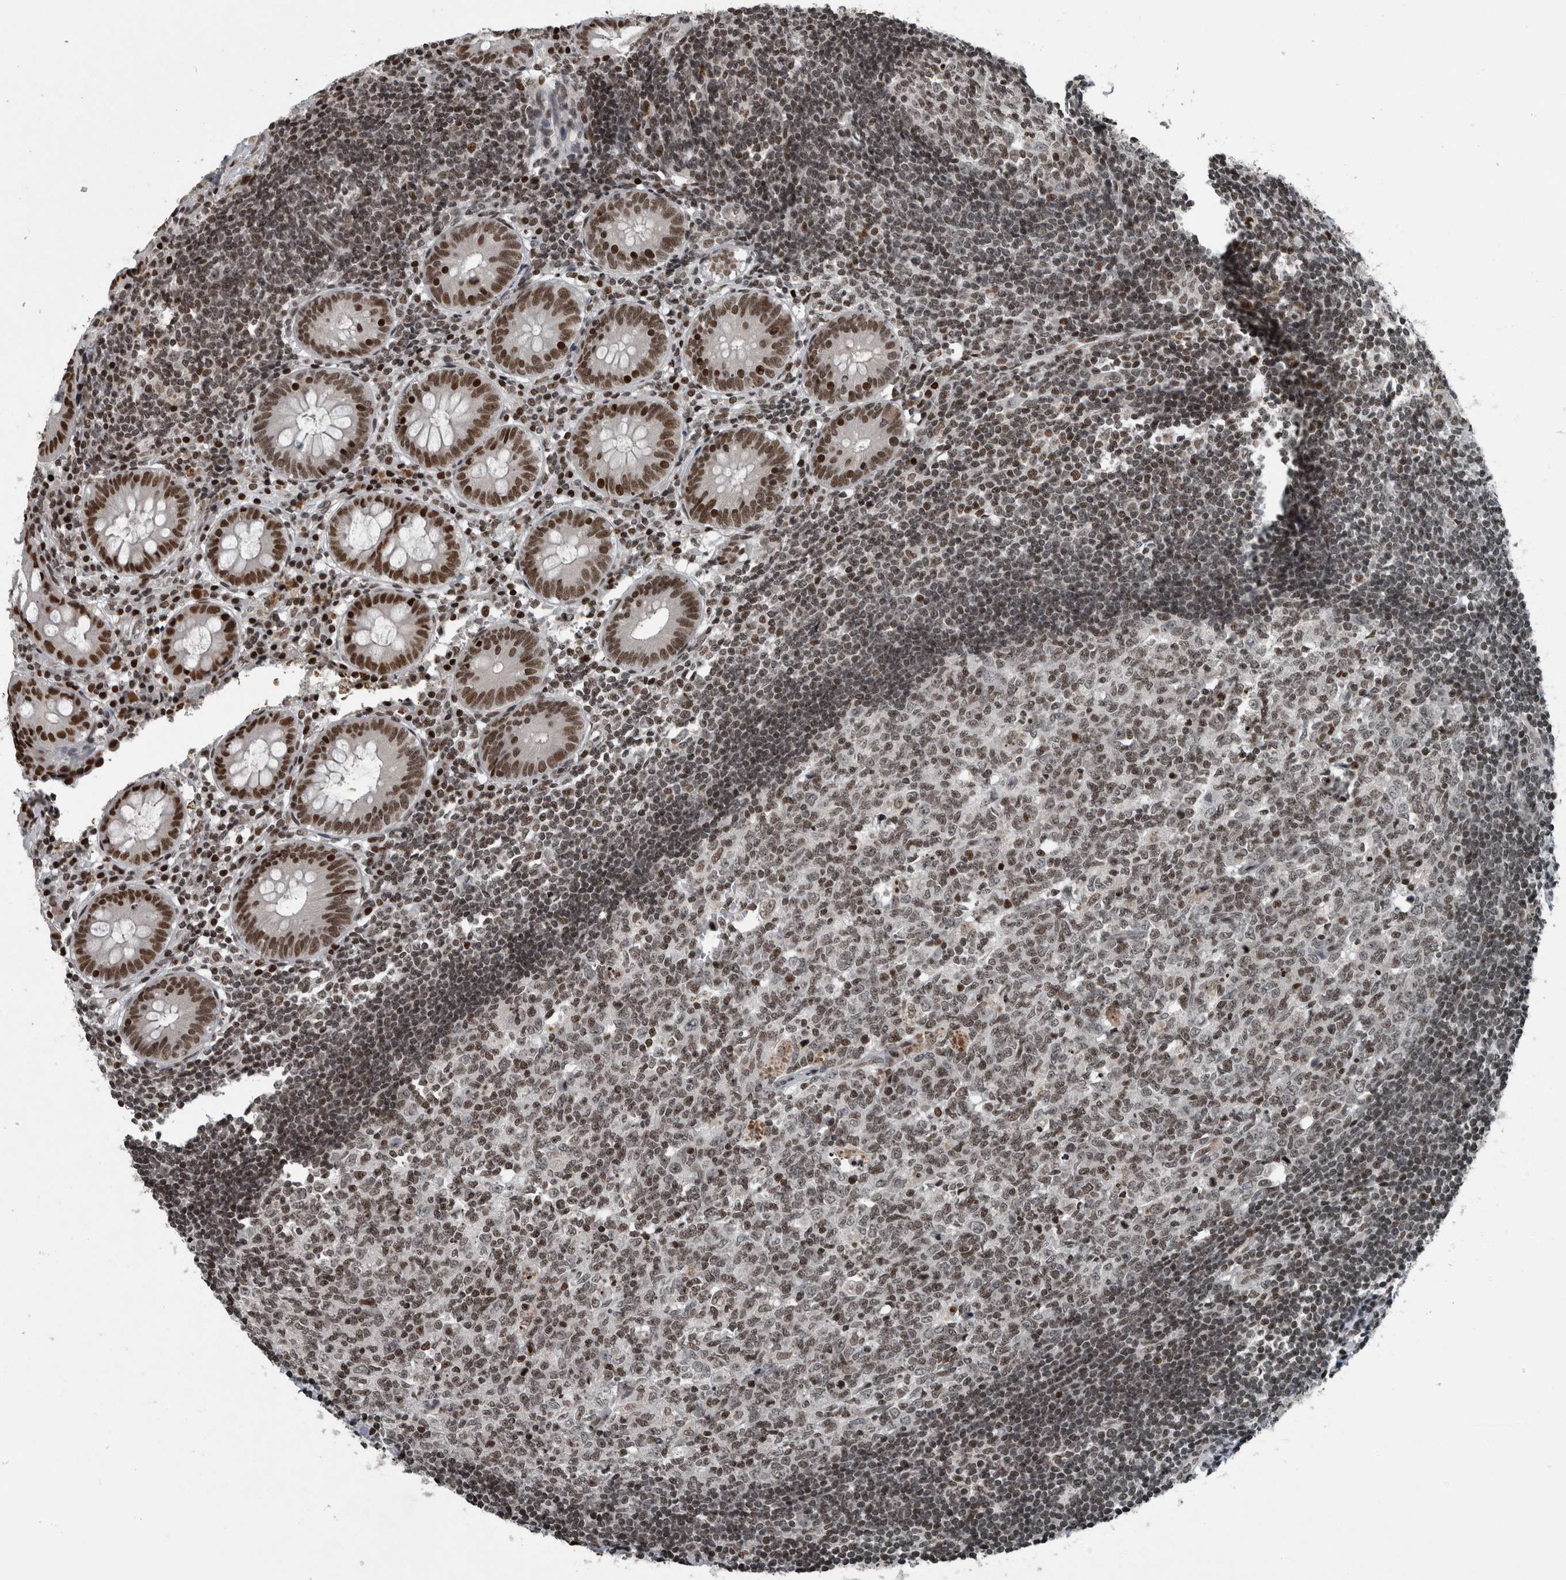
{"staining": {"intensity": "strong", "quantity": ">75%", "location": "nuclear"}, "tissue": "appendix", "cell_type": "Glandular cells", "image_type": "normal", "snomed": [{"axis": "morphology", "description": "Normal tissue, NOS"}, {"axis": "topography", "description": "Appendix"}], "caption": "Human appendix stained for a protein (brown) shows strong nuclear positive staining in about >75% of glandular cells.", "gene": "UNC50", "patient": {"sex": "female", "age": 54}}